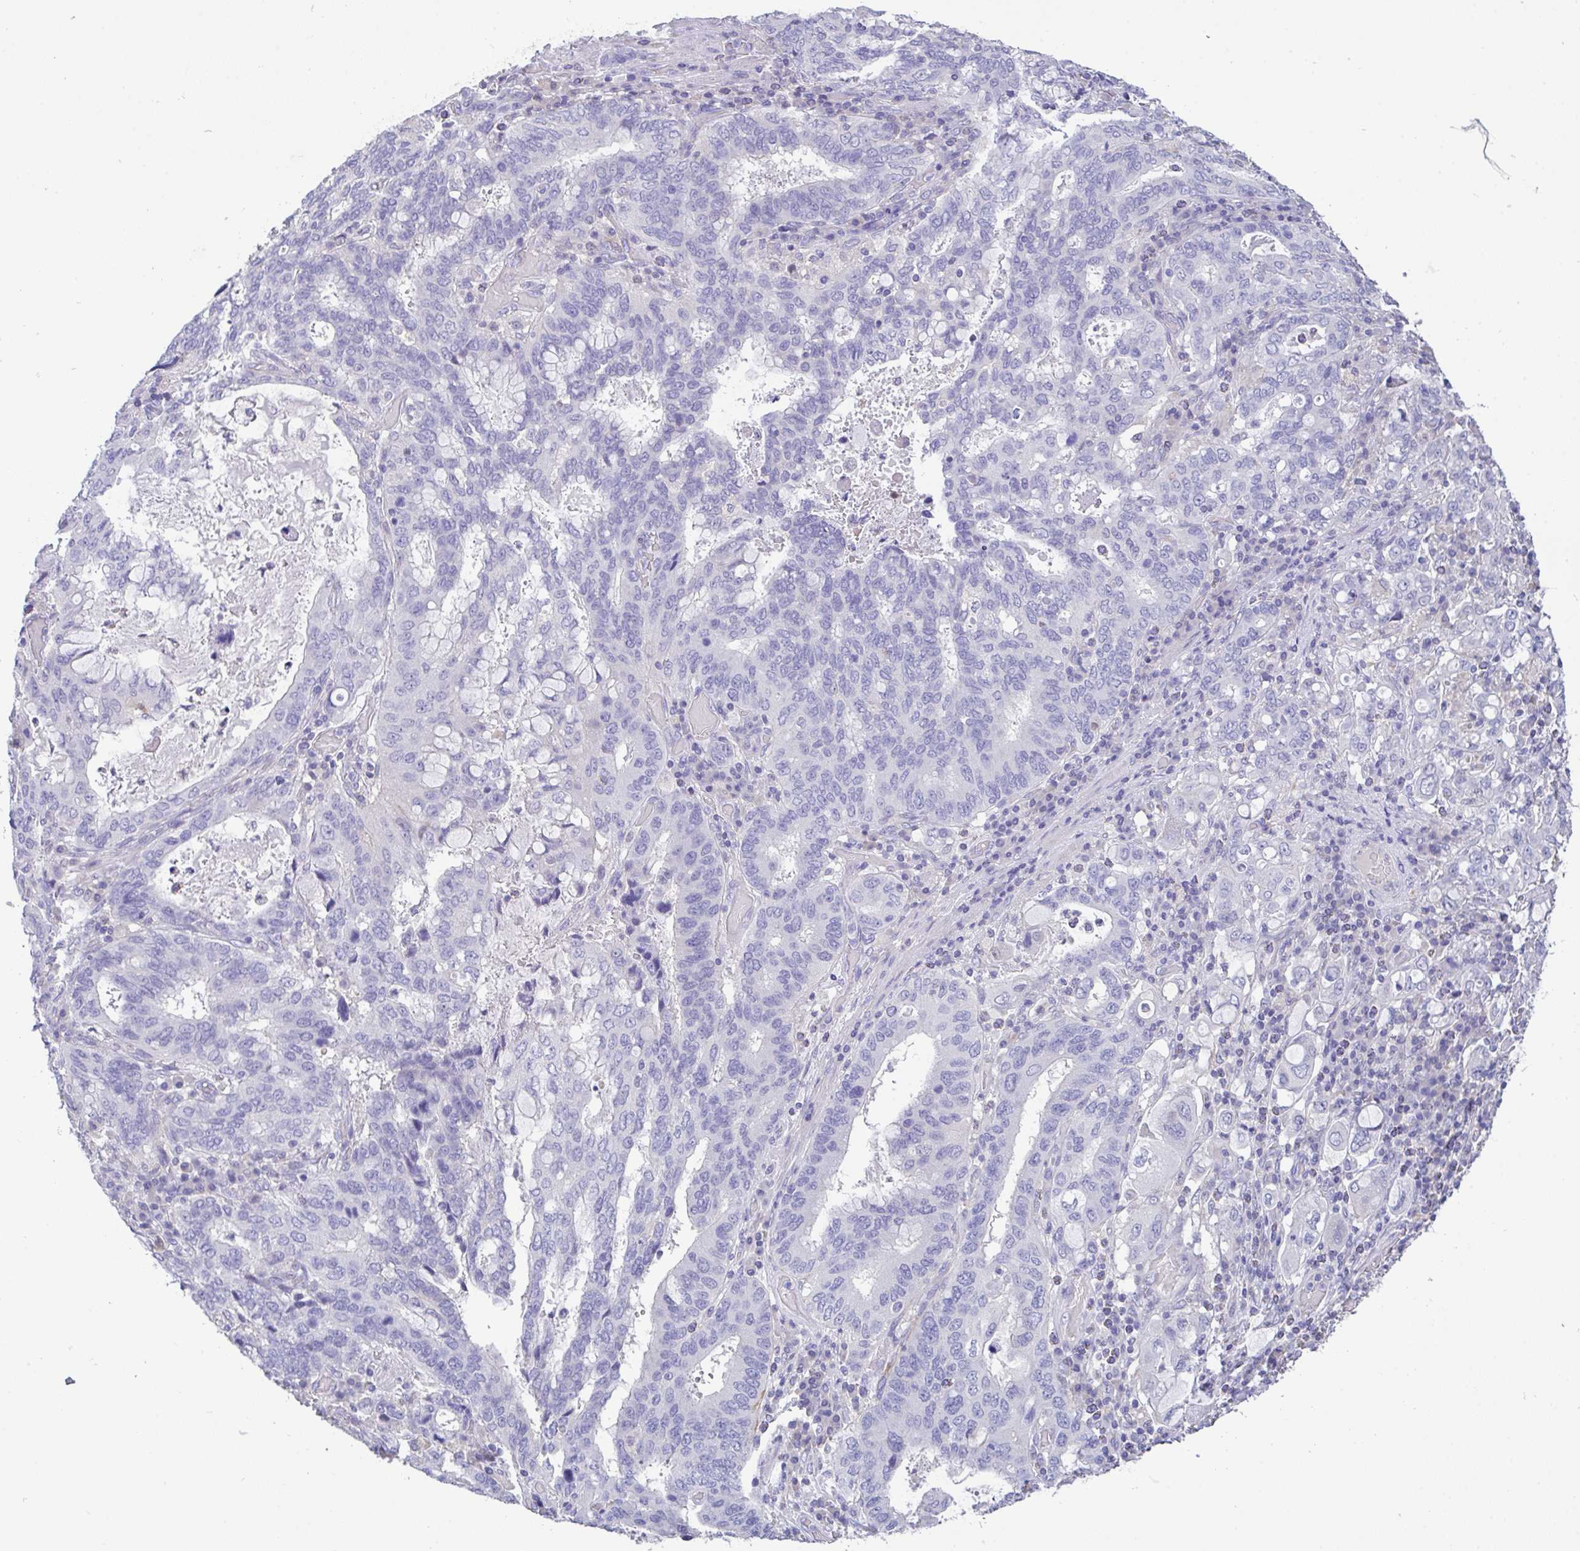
{"staining": {"intensity": "negative", "quantity": "none", "location": "none"}, "tissue": "stomach cancer", "cell_type": "Tumor cells", "image_type": "cancer", "snomed": [{"axis": "morphology", "description": "Adenocarcinoma, NOS"}, {"axis": "topography", "description": "Stomach, upper"}, {"axis": "topography", "description": "Stomach"}], "caption": "Tumor cells are negative for brown protein staining in stomach cancer (adenocarcinoma).", "gene": "CA10", "patient": {"sex": "male", "age": 62}}